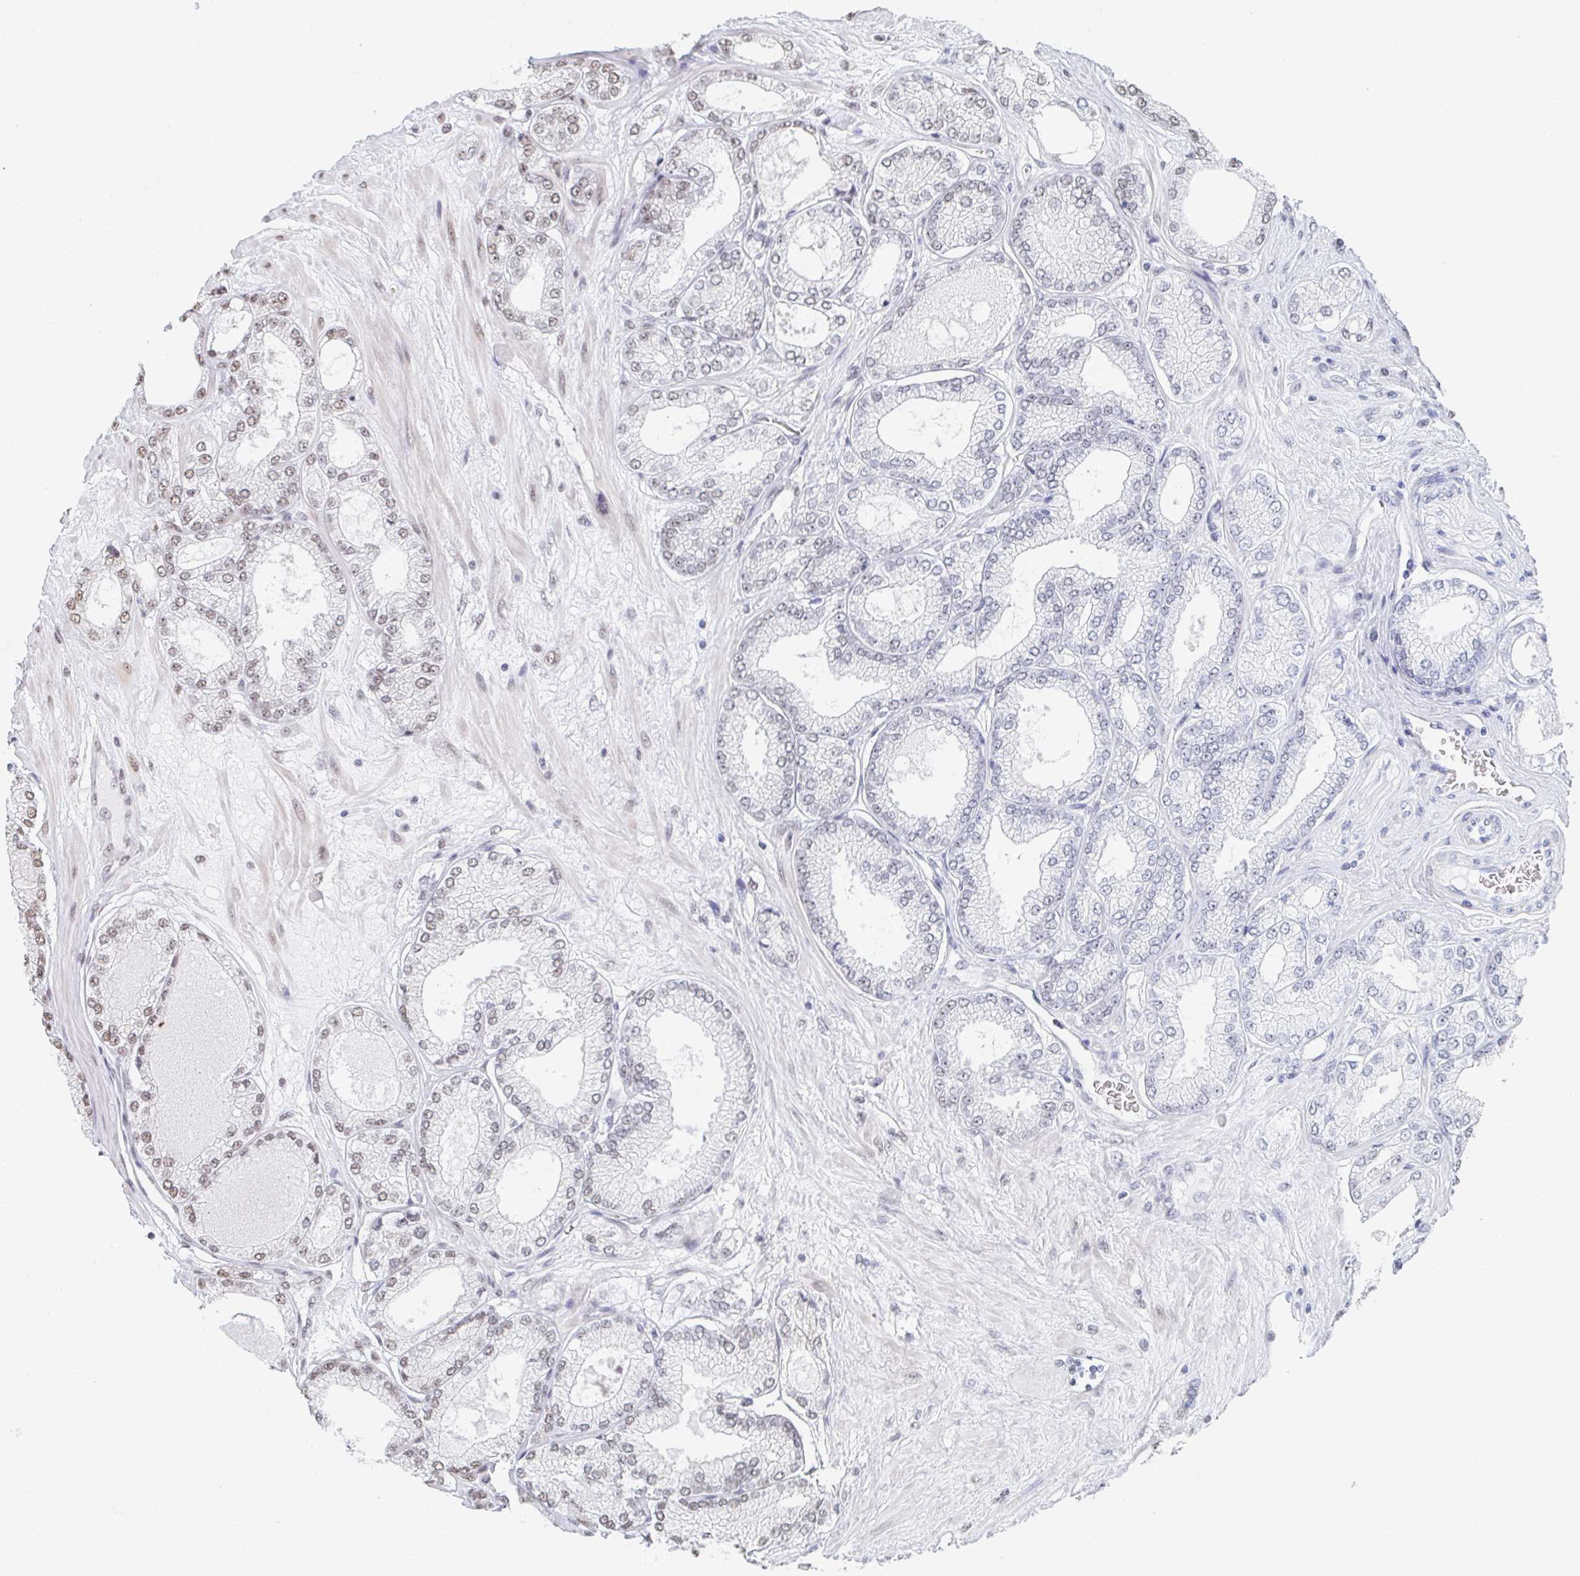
{"staining": {"intensity": "weak", "quantity": "25%-75%", "location": "nuclear"}, "tissue": "prostate cancer", "cell_type": "Tumor cells", "image_type": "cancer", "snomed": [{"axis": "morphology", "description": "Adenocarcinoma, High grade"}, {"axis": "topography", "description": "Prostate"}], "caption": "Prostate cancer stained with a brown dye exhibits weak nuclear positive staining in about 25%-75% of tumor cells.", "gene": "MBNL1", "patient": {"sex": "male", "age": 68}}